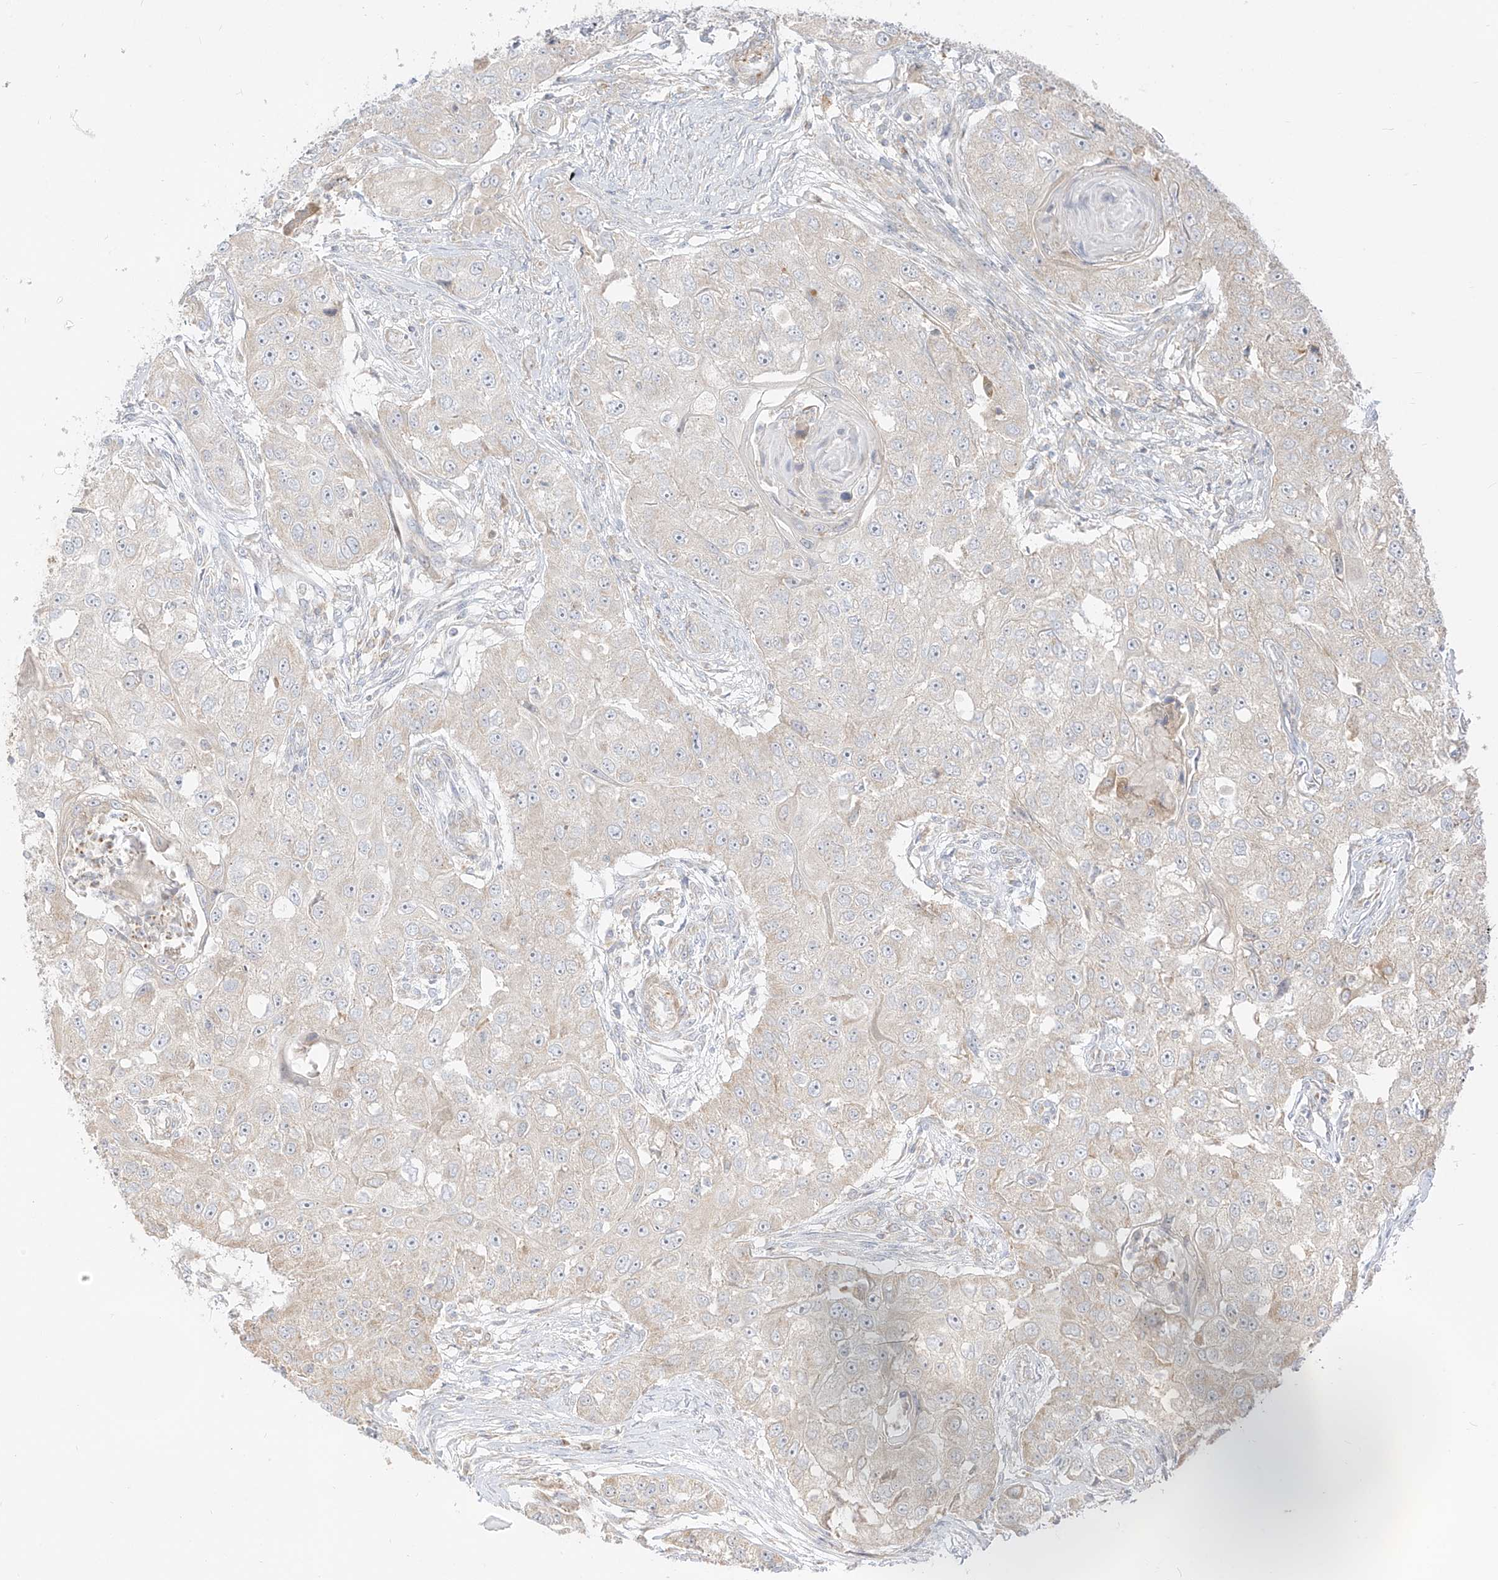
{"staining": {"intensity": "negative", "quantity": "none", "location": "none"}, "tissue": "head and neck cancer", "cell_type": "Tumor cells", "image_type": "cancer", "snomed": [{"axis": "morphology", "description": "Normal tissue, NOS"}, {"axis": "morphology", "description": "Squamous cell carcinoma, NOS"}, {"axis": "topography", "description": "Skeletal muscle"}, {"axis": "topography", "description": "Head-Neck"}], "caption": "The micrograph displays no staining of tumor cells in head and neck squamous cell carcinoma. (Stains: DAB (3,3'-diaminobenzidine) immunohistochemistry (IHC) with hematoxylin counter stain, Microscopy: brightfield microscopy at high magnification).", "gene": "ZIM3", "patient": {"sex": "male", "age": 51}}